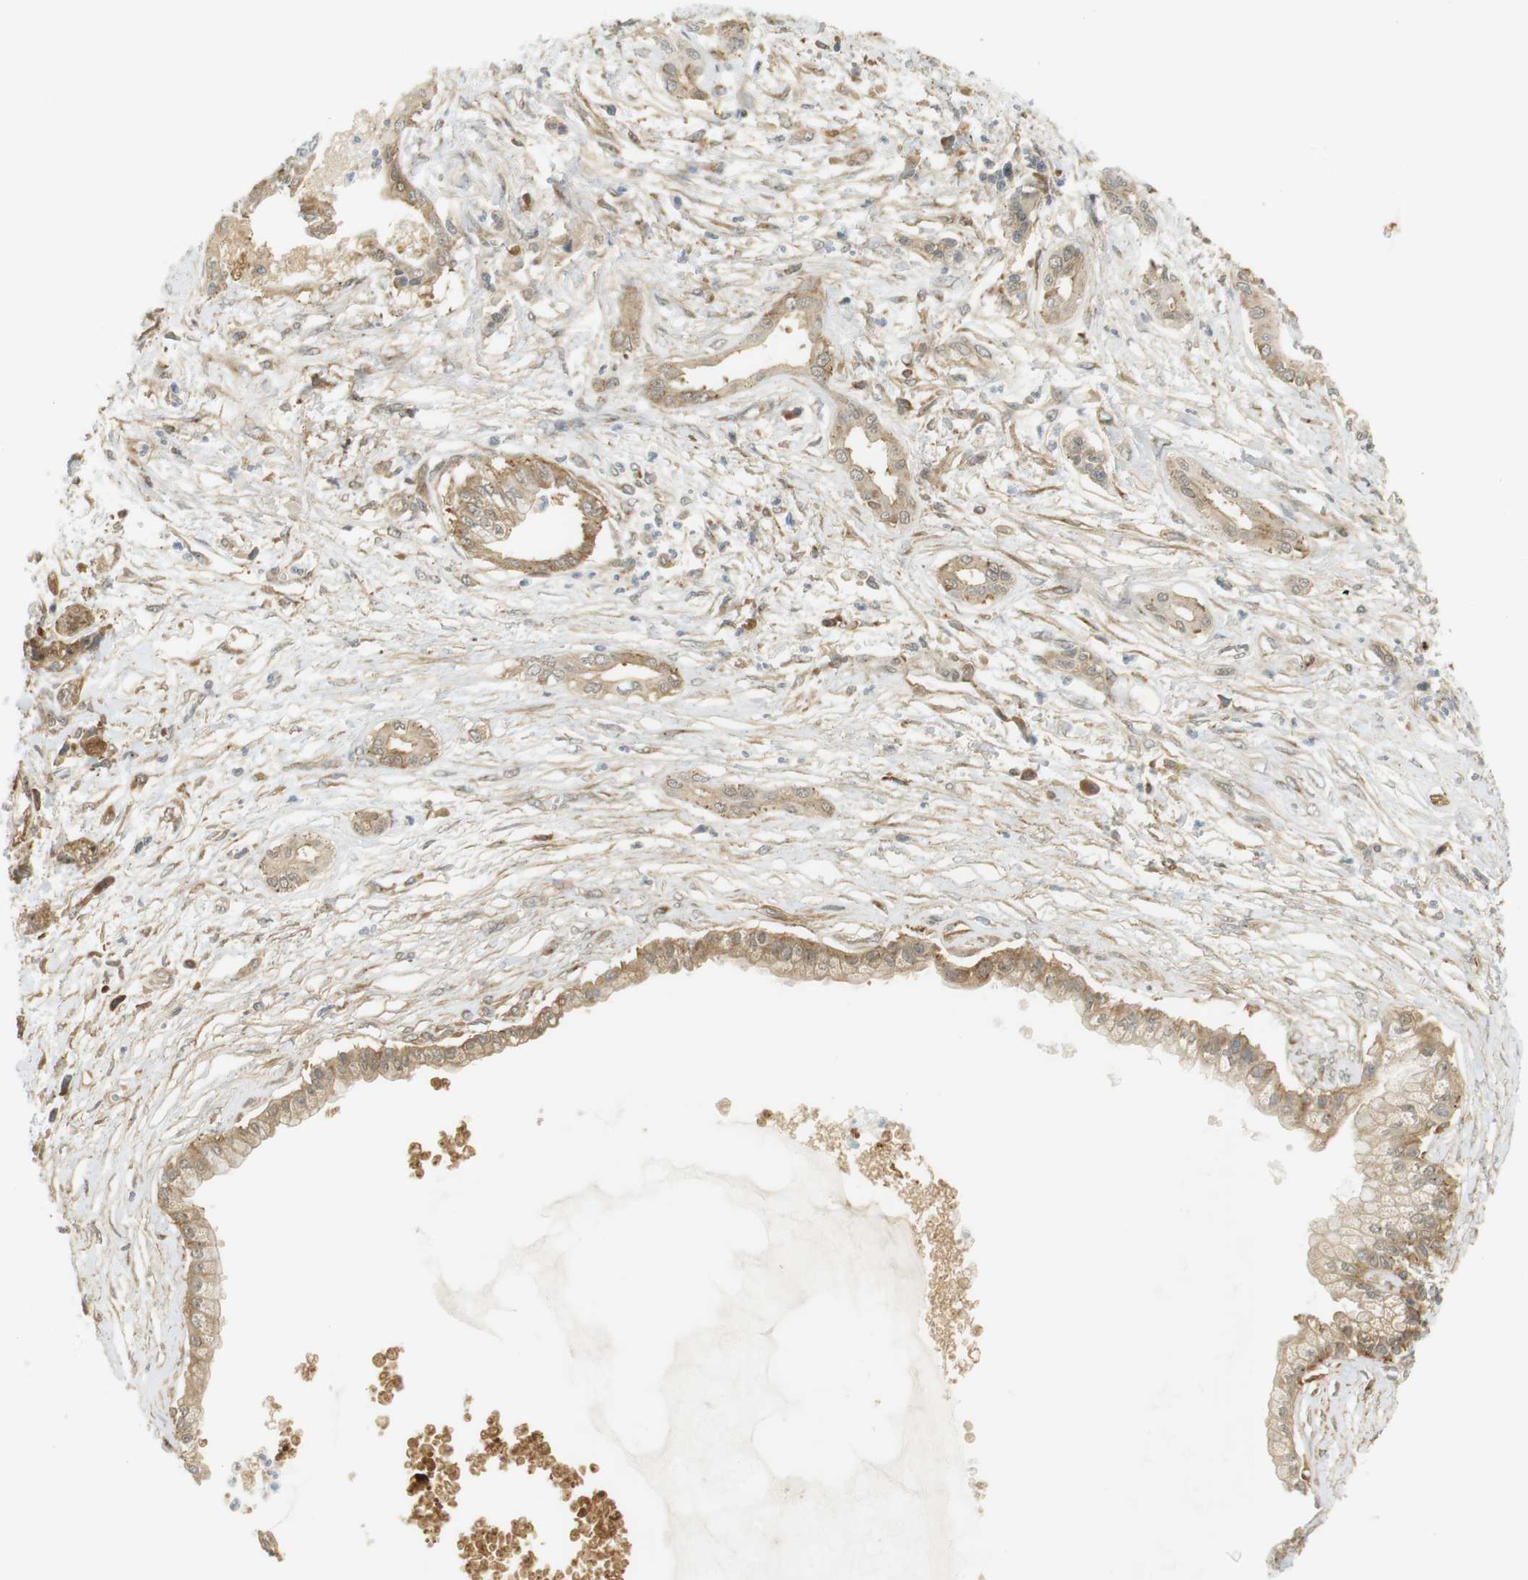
{"staining": {"intensity": "weak", "quantity": ">75%", "location": "cytoplasmic/membranous,nuclear"}, "tissue": "pancreatic cancer", "cell_type": "Tumor cells", "image_type": "cancer", "snomed": [{"axis": "morphology", "description": "Adenocarcinoma, NOS"}, {"axis": "topography", "description": "Pancreas"}], "caption": "DAB immunohistochemical staining of human pancreatic adenocarcinoma reveals weak cytoplasmic/membranous and nuclear protein expression in approximately >75% of tumor cells.", "gene": "PA2G4", "patient": {"sex": "male", "age": 56}}